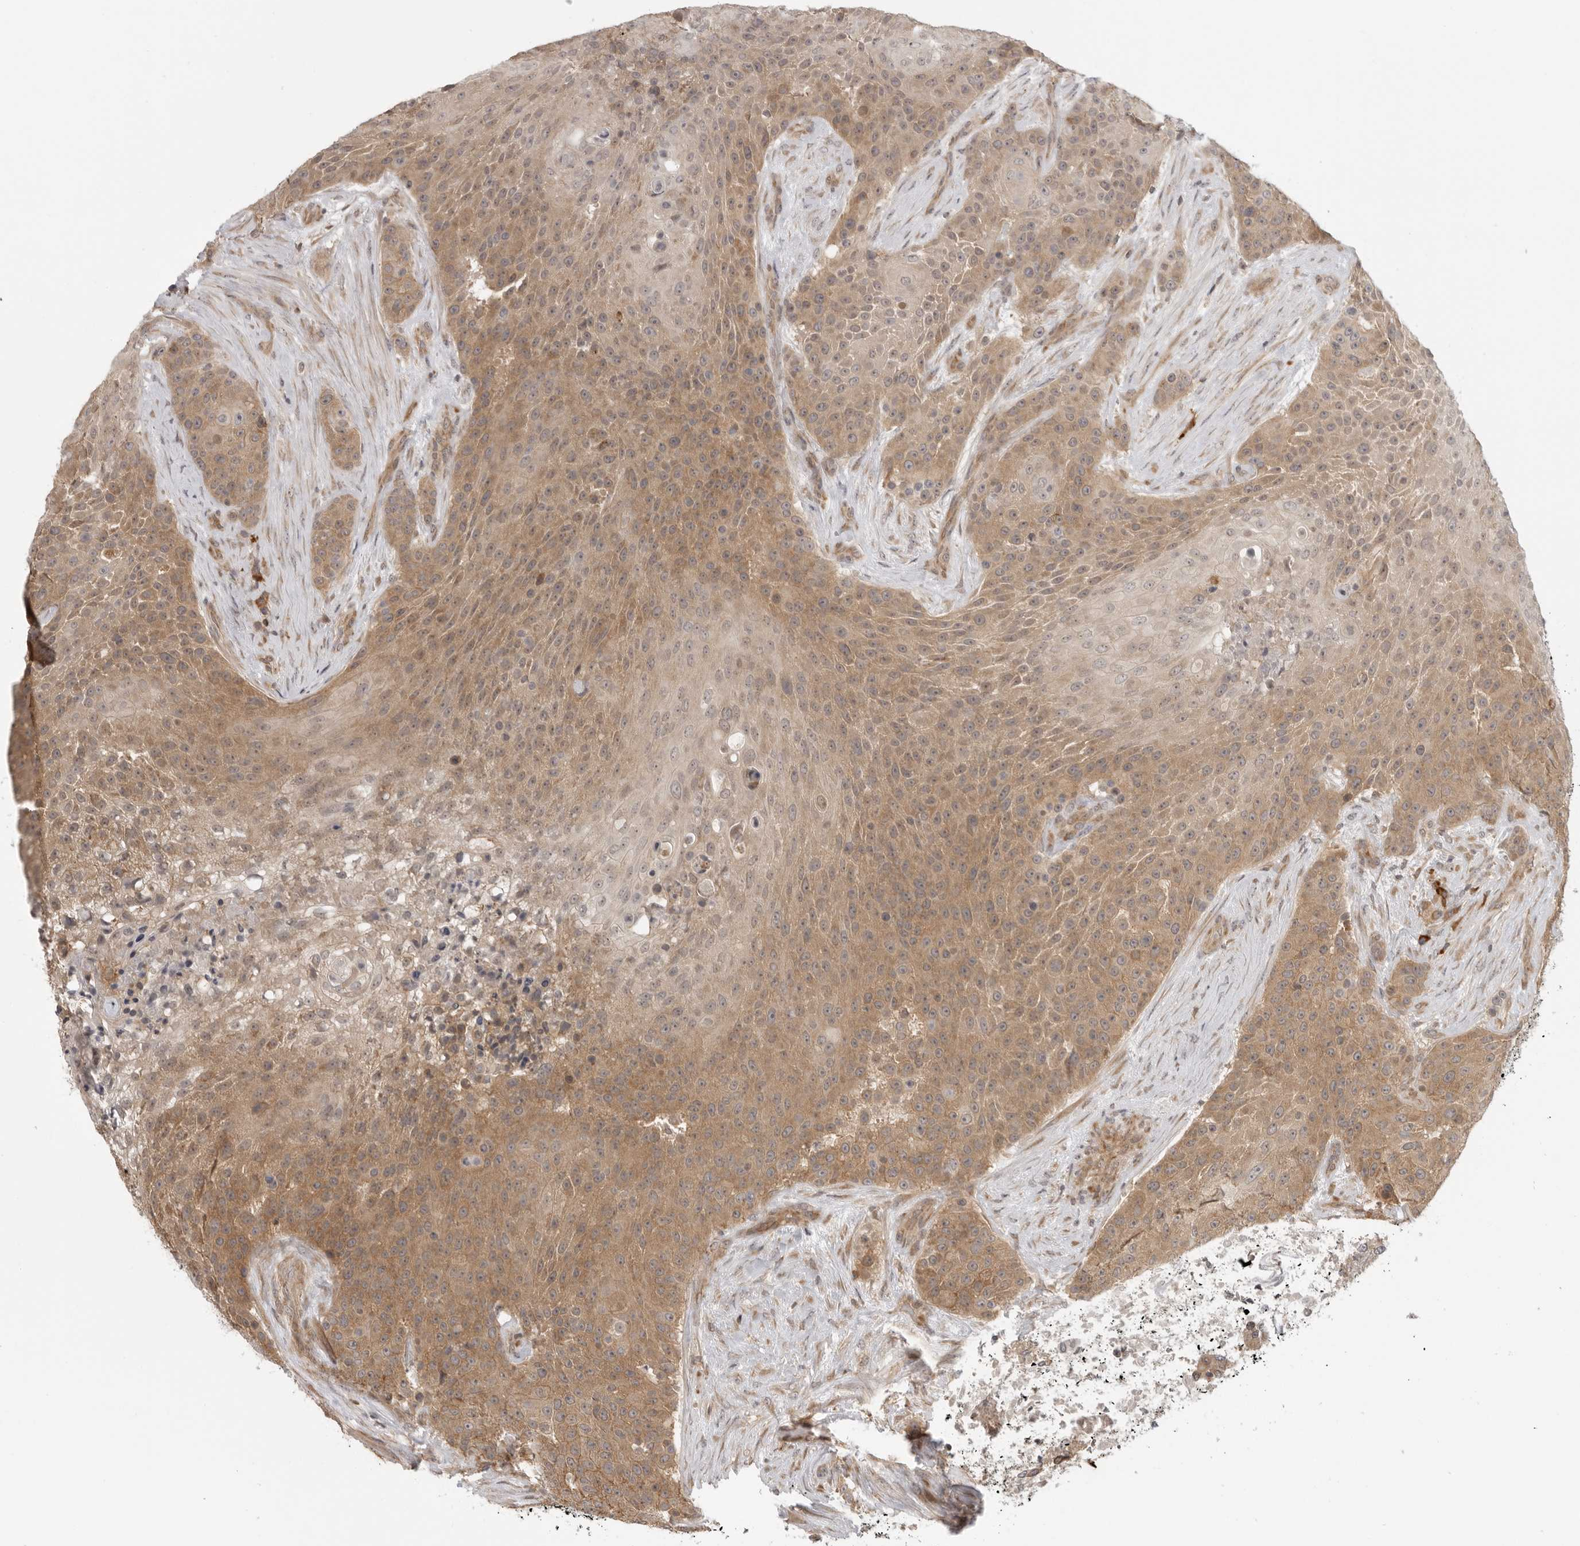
{"staining": {"intensity": "moderate", "quantity": ">75%", "location": "cytoplasmic/membranous"}, "tissue": "urothelial cancer", "cell_type": "Tumor cells", "image_type": "cancer", "snomed": [{"axis": "morphology", "description": "Urothelial carcinoma, High grade"}, {"axis": "topography", "description": "Urinary bladder"}], "caption": "Tumor cells show medium levels of moderate cytoplasmic/membranous expression in about >75% of cells in human urothelial carcinoma (high-grade). The staining is performed using DAB (3,3'-diaminobenzidine) brown chromogen to label protein expression. The nuclei are counter-stained blue using hematoxylin.", "gene": "PRRC2A", "patient": {"sex": "female", "age": 63}}